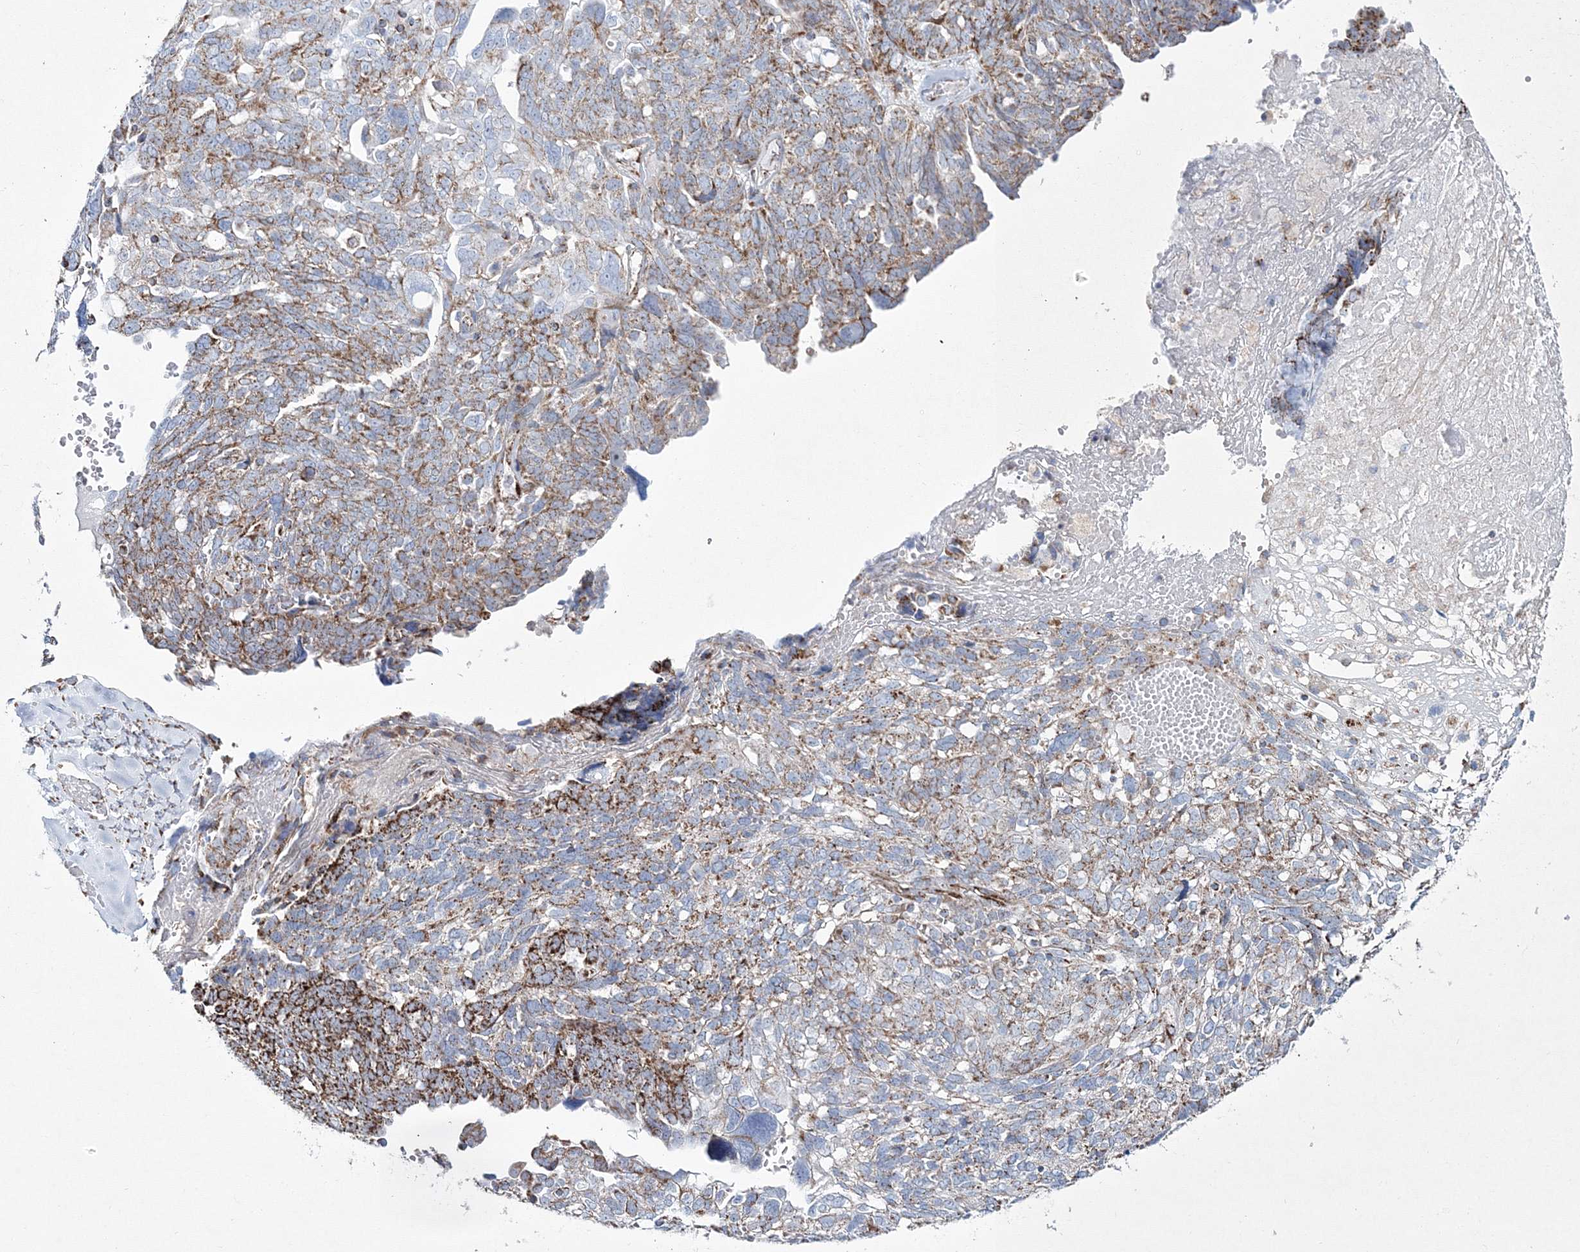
{"staining": {"intensity": "moderate", "quantity": "25%-75%", "location": "cytoplasmic/membranous"}, "tissue": "ovarian cancer", "cell_type": "Tumor cells", "image_type": "cancer", "snomed": [{"axis": "morphology", "description": "Cystadenocarcinoma, serous, NOS"}, {"axis": "topography", "description": "Ovary"}], "caption": "Moderate cytoplasmic/membranous positivity is seen in about 25%-75% of tumor cells in ovarian cancer.", "gene": "HIBCH", "patient": {"sex": "female", "age": 79}}